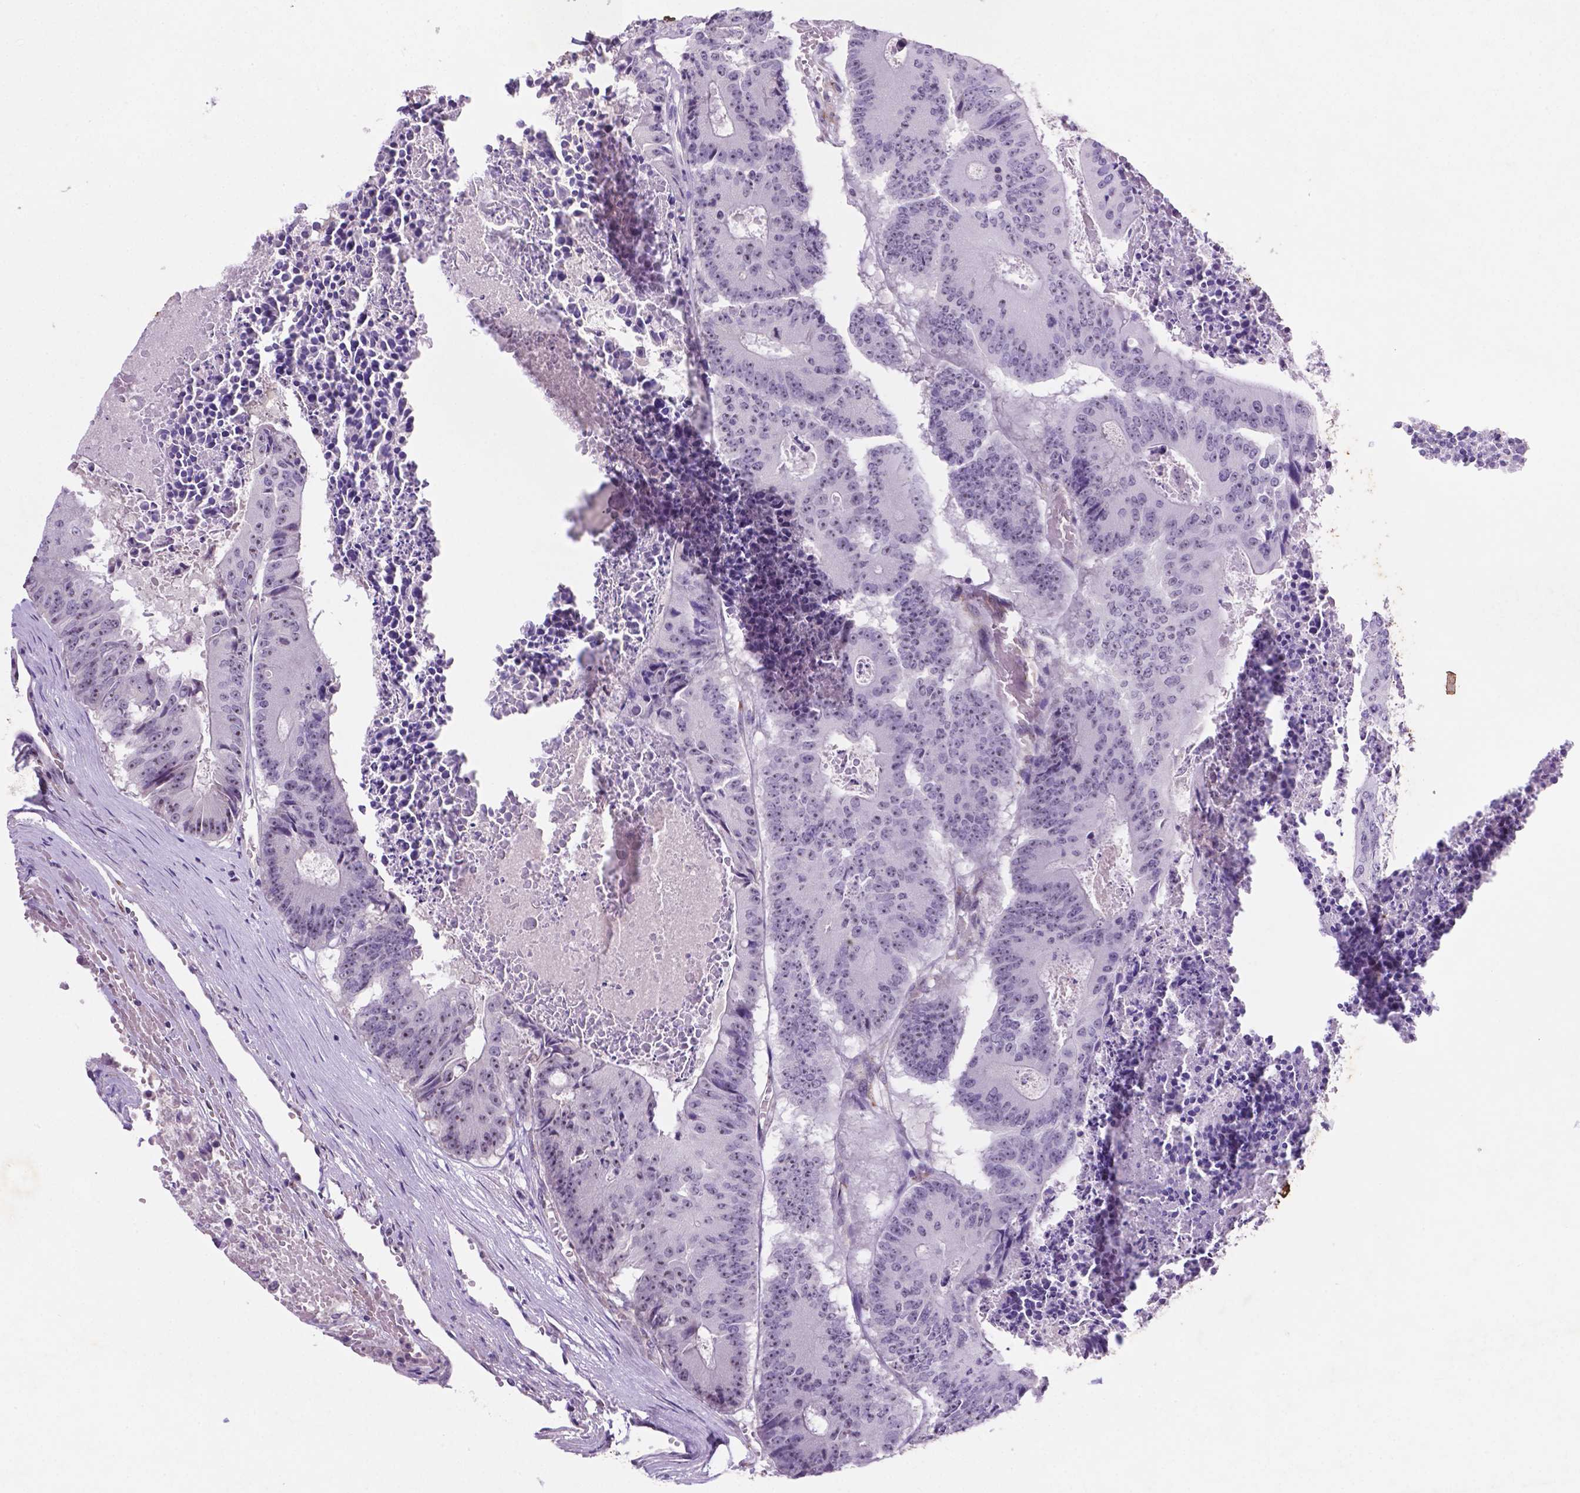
{"staining": {"intensity": "weak", "quantity": "25%-75%", "location": "nuclear"}, "tissue": "colorectal cancer", "cell_type": "Tumor cells", "image_type": "cancer", "snomed": [{"axis": "morphology", "description": "Adenocarcinoma, NOS"}, {"axis": "topography", "description": "Colon"}], "caption": "High-power microscopy captured an IHC micrograph of colorectal cancer, revealing weak nuclear staining in approximately 25%-75% of tumor cells.", "gene": "C18orf21", "patient": {"sex": "male", "age": 87}}